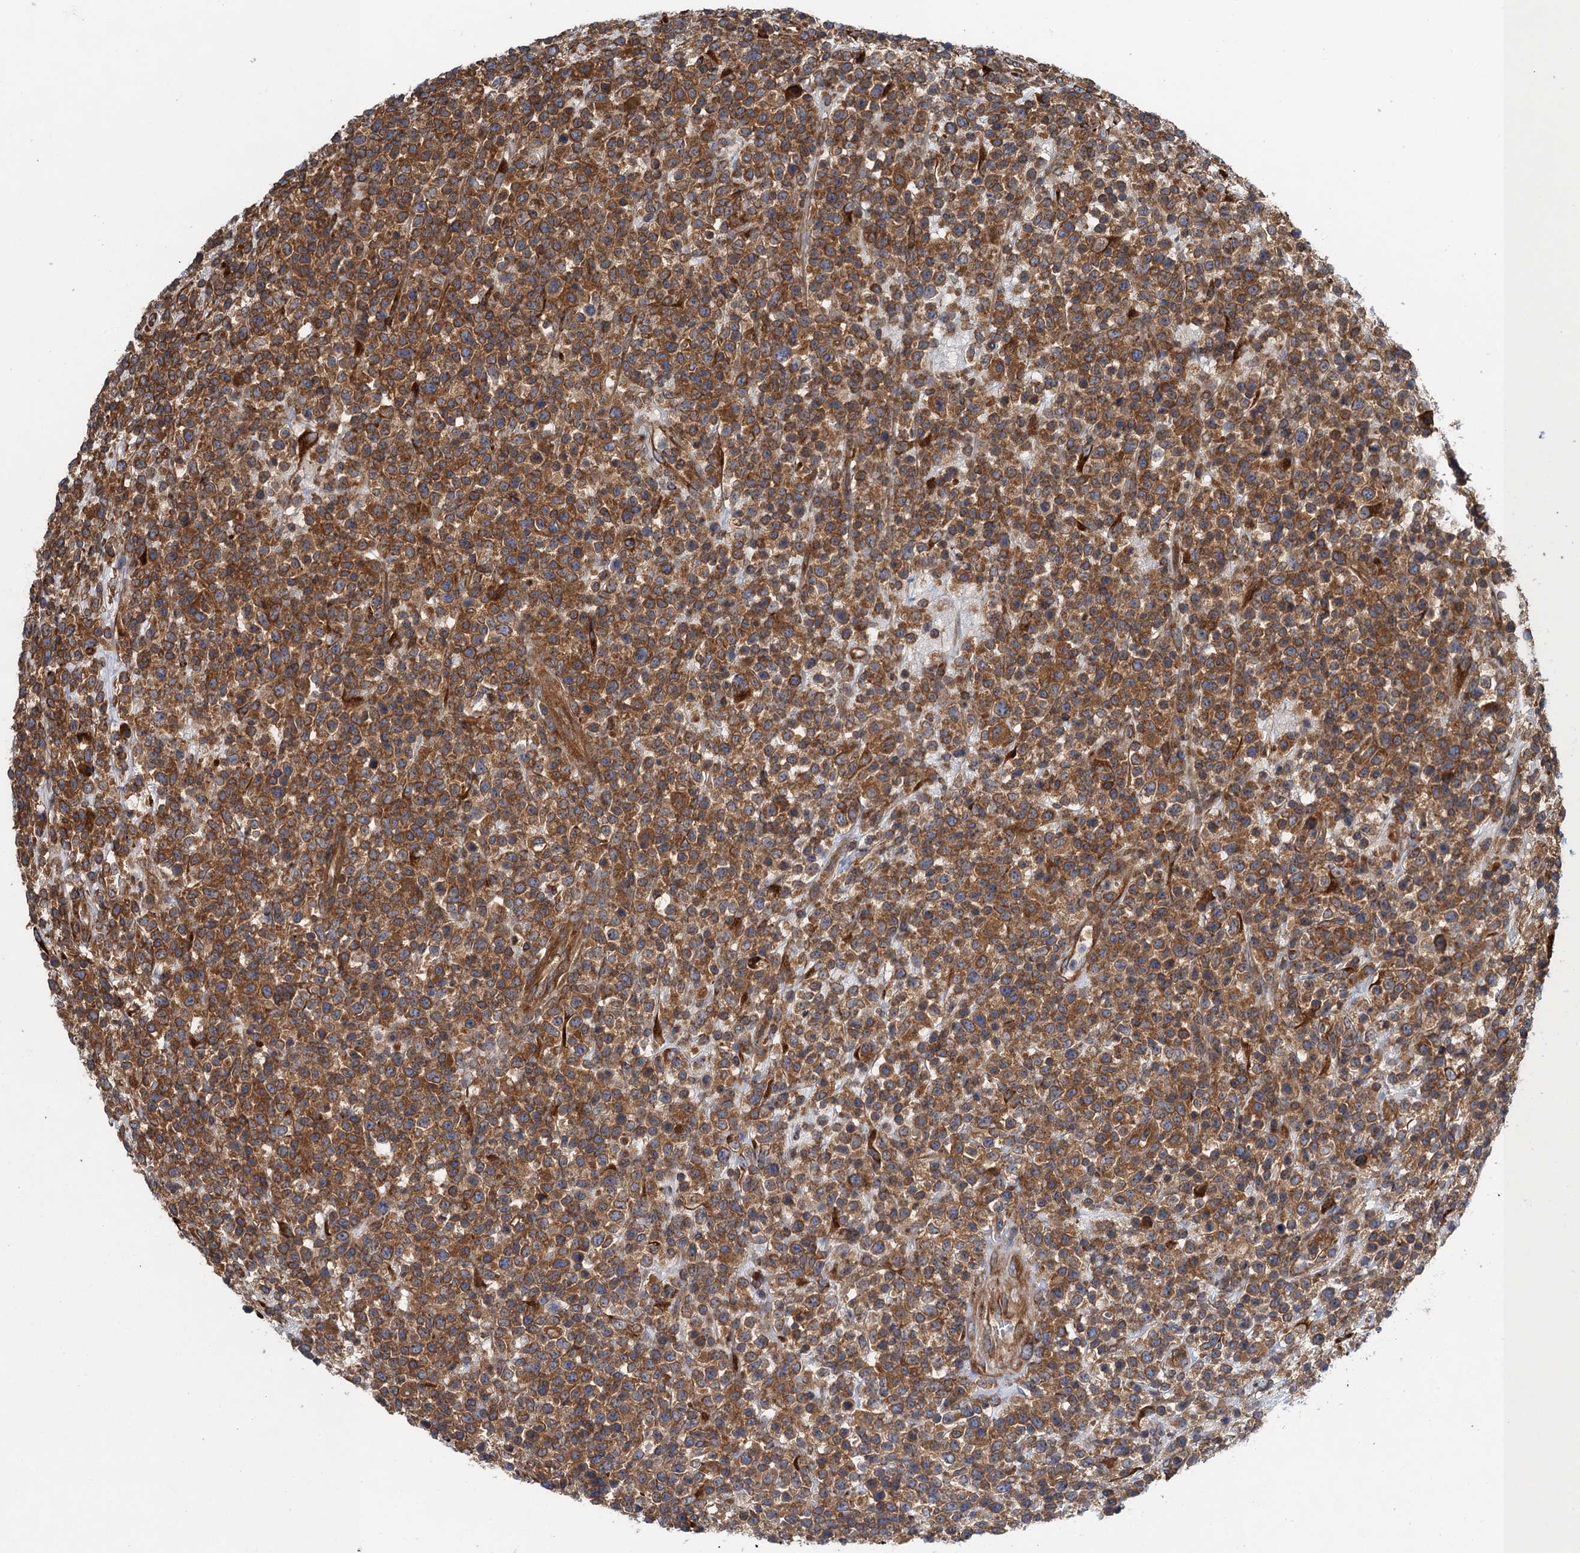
{"staining": {"intensity": "strong", "quantity": ">75%", "location": "cytoplasmic/membranous"}, "tissue": "lymphoma", "cell_type": "Tumor cells", "image_type": "cancer", "snomed": [{"axis": "morphology", "description": "Malignant lymphoma, non-Hodgkin's type, High grade"}, {"axis": "topography", "description": "Colon"}], "caption": "Malignant lymphoma, non-Hodgkin's type (high-grade) tissue demonstrates strong cytoplasmic/membranous expression in approximately >75% of tumor cells, visualized by immunohistochemistry.", "gene": "MDM1", "patient": {"sex": "female", "age": 53}}